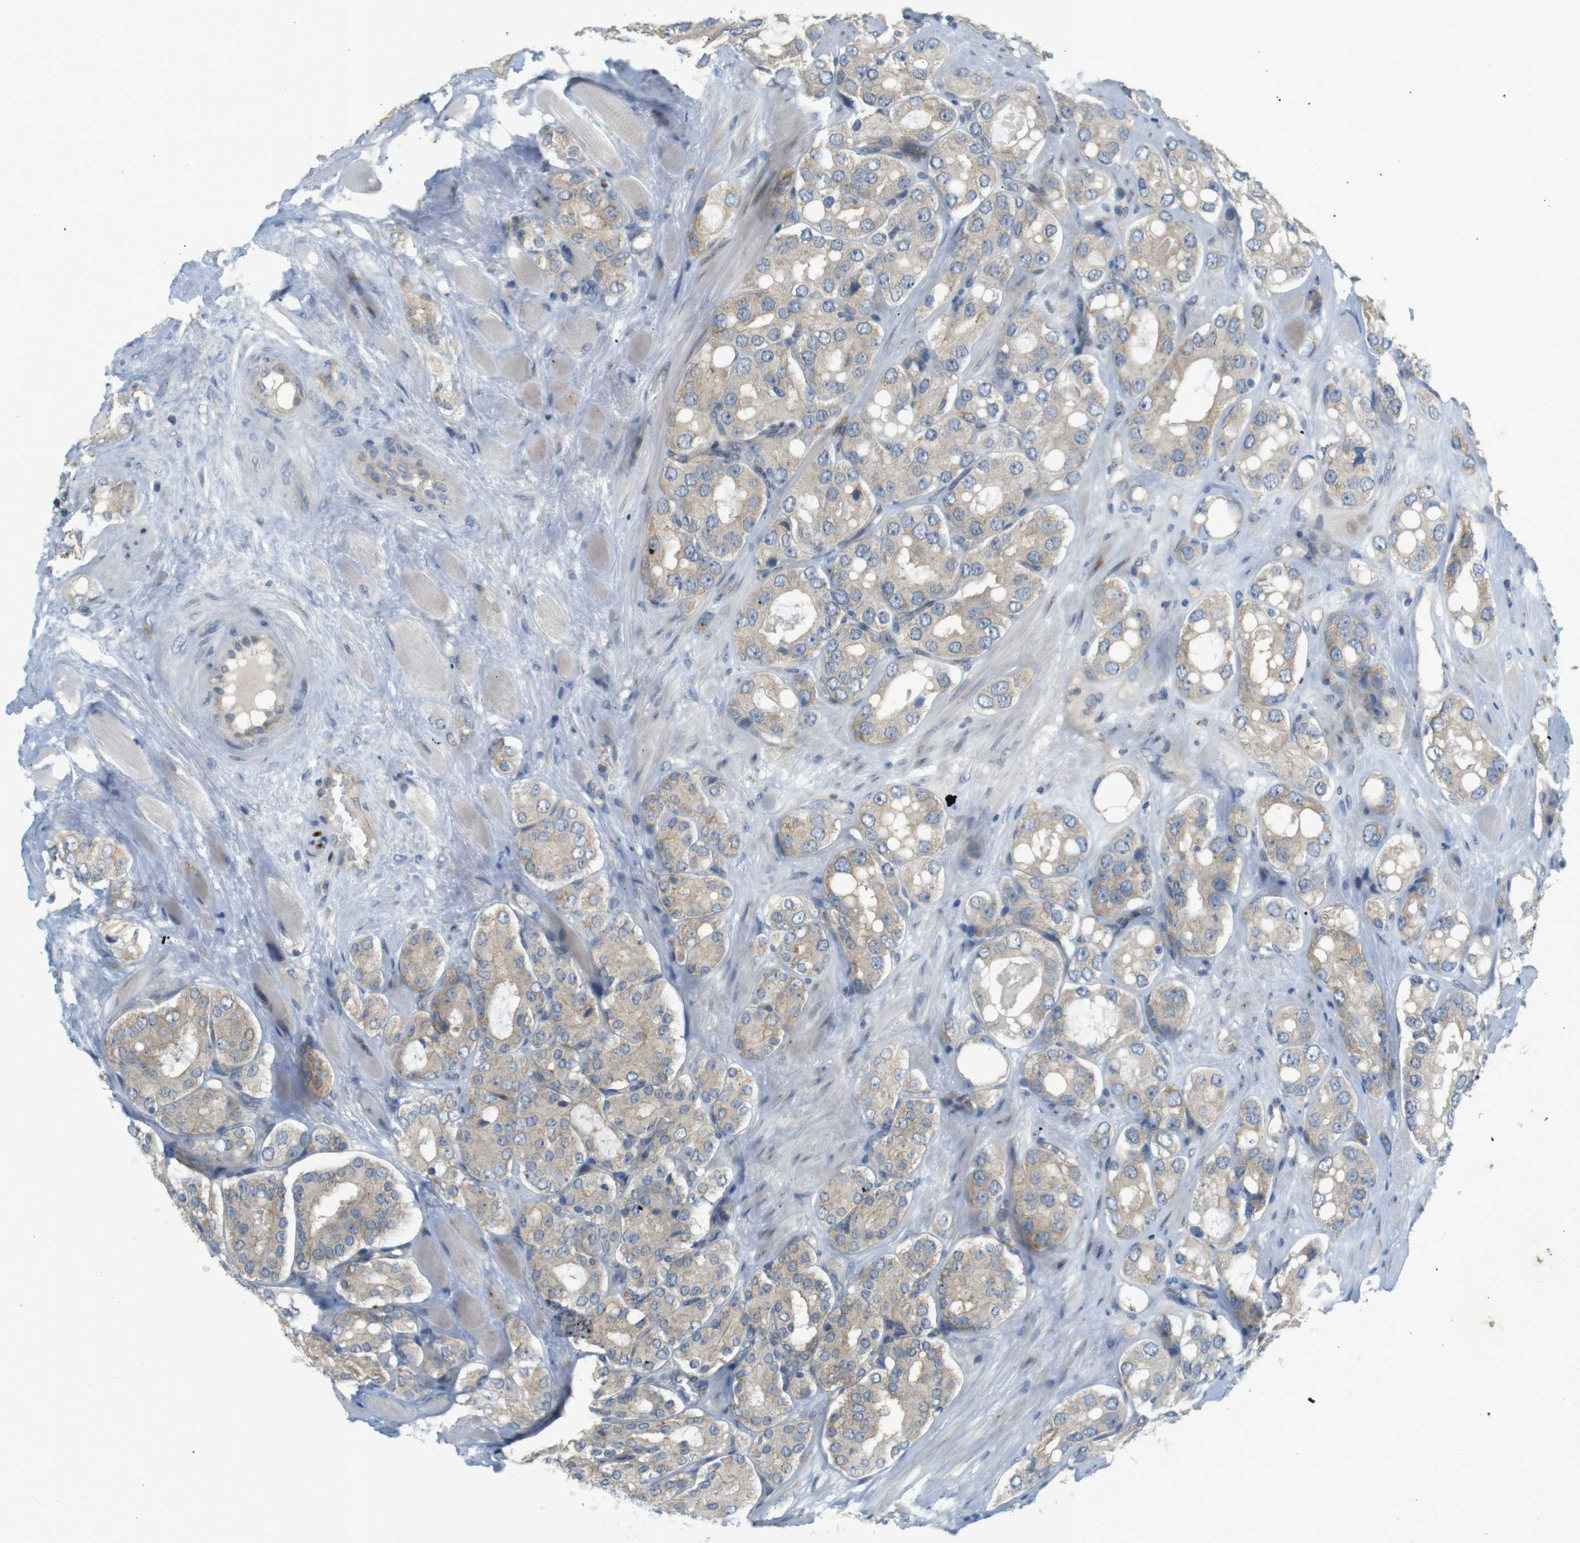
{"staining": {"intensity": "weak", "quantity": "<25%", "location": "cytoplasmic/membranous"}, "tissue": "prostate cancer", "cell_type": "Tumor cells", "image_type": "cancer", "snomed": [{"axis": "morphology", "description": "Adenocarcinoma, High grade"}, {"axis": "topography", "description": "Prostate"}], "caption": "This is an immunohistochemistry (IHC) photomicrograph of prostate cancer (adenocarcinoma (high-grade)). There is no expression in tumor cells.", "gene": "GJC3", "patient": {"sex": "male", "age": 65}}